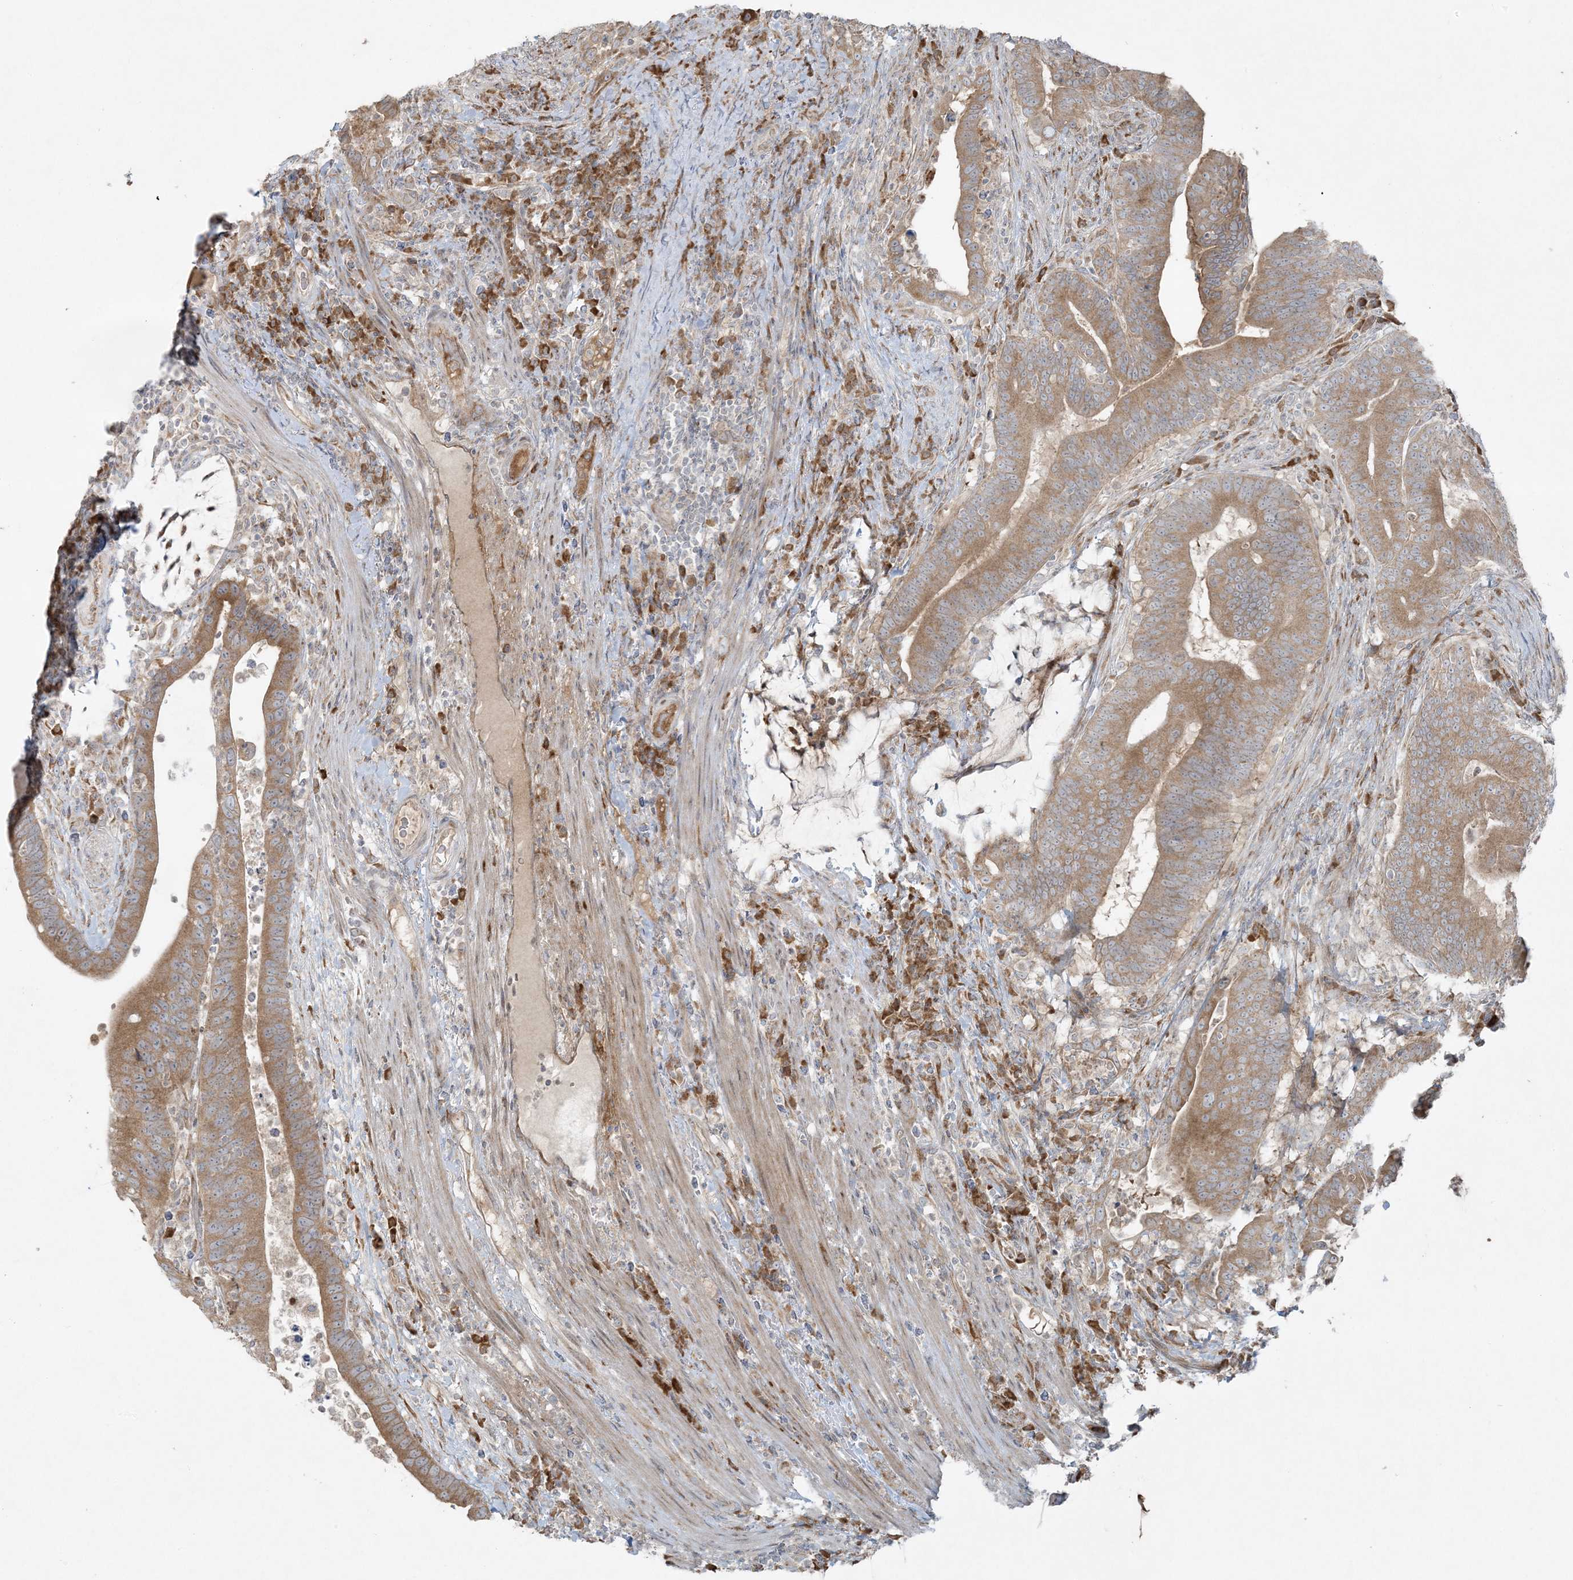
{"staining": {"intensity": "moderate", "quantity": ">75%", "location": "cytoplasmic/membranous"}, "tissue": "colorectal cancer", "cell_type": "Tumor cells", "image_type": "cancer", "snomed": [{"axis": "morphology", "description": "Adenocarcinoma, NOS"}, {"axis": "topography", "description": "Colon"}], "caption": "DAB immunohistochemical staining of colorectal cancer (adenocarcinoma) demonstrates moderate cytoplasmic/membranous protein staining in about >75% of tumor cells.", "gene": "ZNF263", "patient": {"sex": "female", "age": 66}}